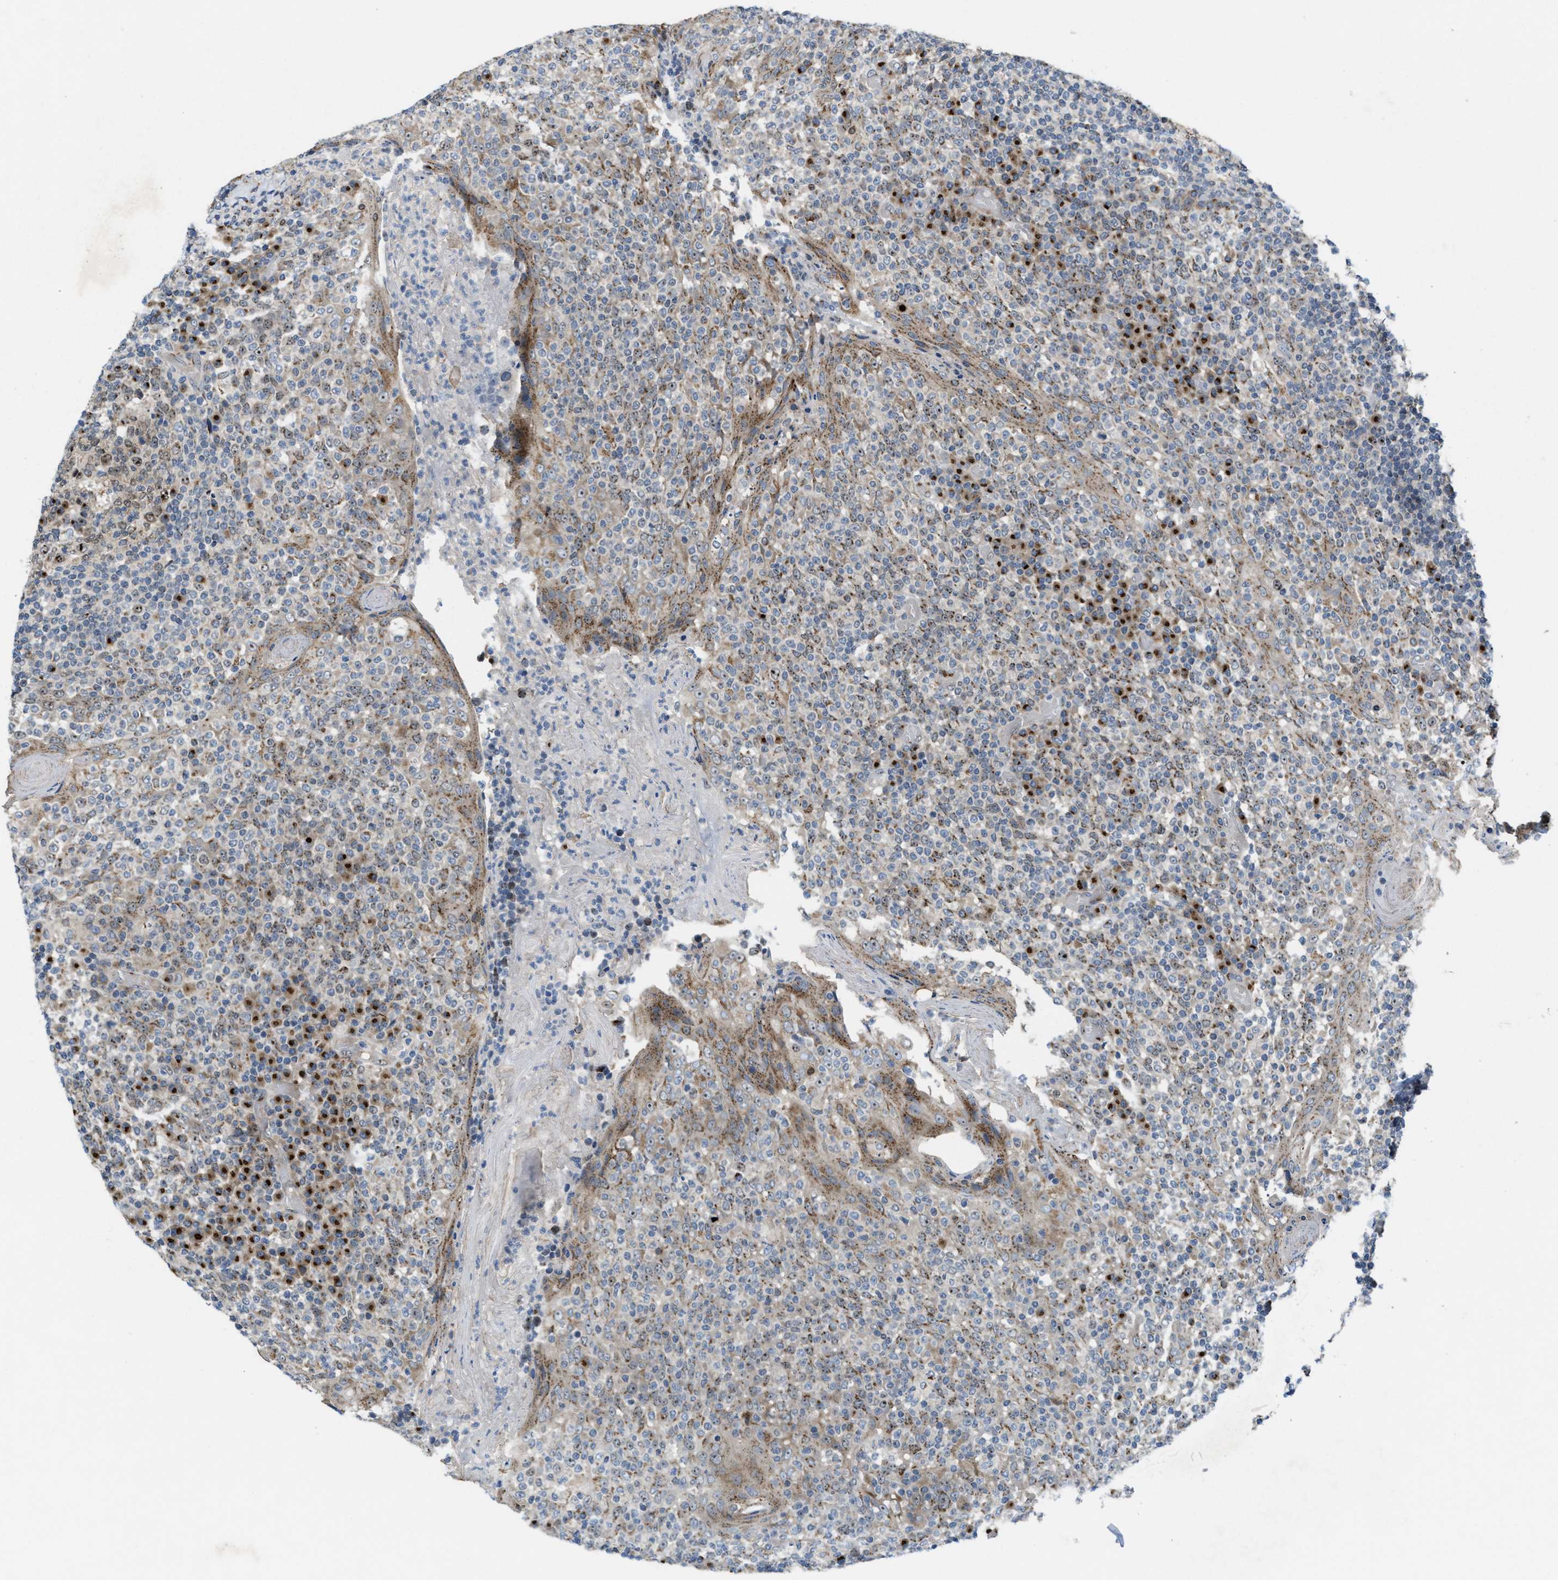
{"staining": {"intensity": "strong", "quantity": "<25%", "location": "cytoplasmic/membranous"}, "tissue": "tonsil", "cell_type": "Germinal center cells", "image_type": "normal", "snomed": [{"axis": "morphology", "description": "Normal tissue, NOS"}, {"axis": "topography", "description": "Tonsil"}], "caption": "A brown stain highlights strong cytoplasmic/membranous positivity of a protein in germinal center cells of benign tonsil. Immunohistochemistry stains the protein in brown and the nuclei are stained blue.", "gene": "SLC38A10", "patient": {"sex": "female", "age": 19}}